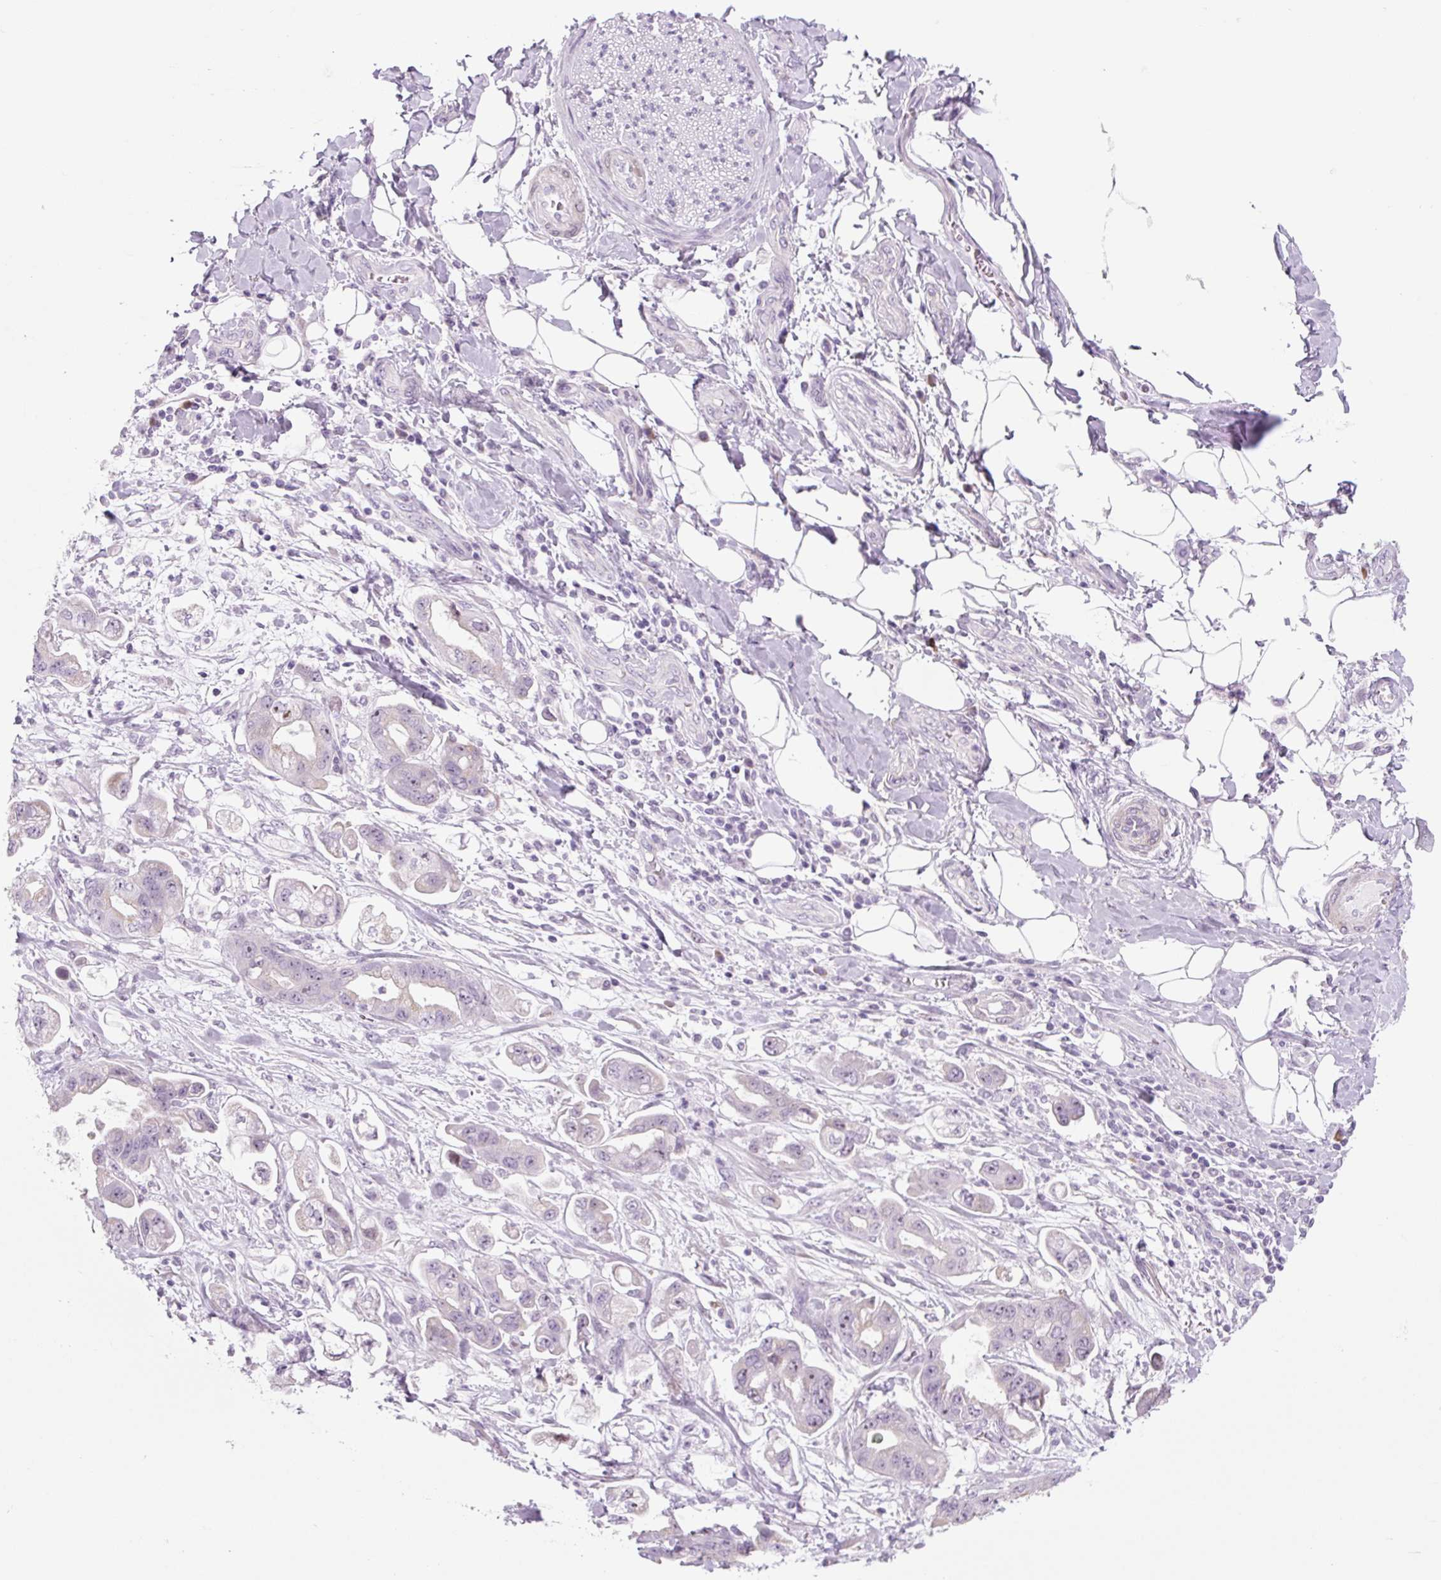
{"staining": {"intensity": "weak", "quantity": "<25%", "location": "nuclear"}, "tissue": "stomach cancer", "cell_type": "Tumor cells", "image_type": "cancer", "snomed": [{"axis": "morphology", "description": "Adenocarcinoma, NOS"}, {"axis": "topography", "description": "Stomach"}], "caption": "DAB (3,3'-diaminobenzidine) immunohistochemical staining of human stomach cancer demonstrates no significant expression in tumor cells. (Immunohistochemistry, brightfield microscopy, high magnification).", "gene": "RRS1", "patient": {"sex": "male", "age": 62}}